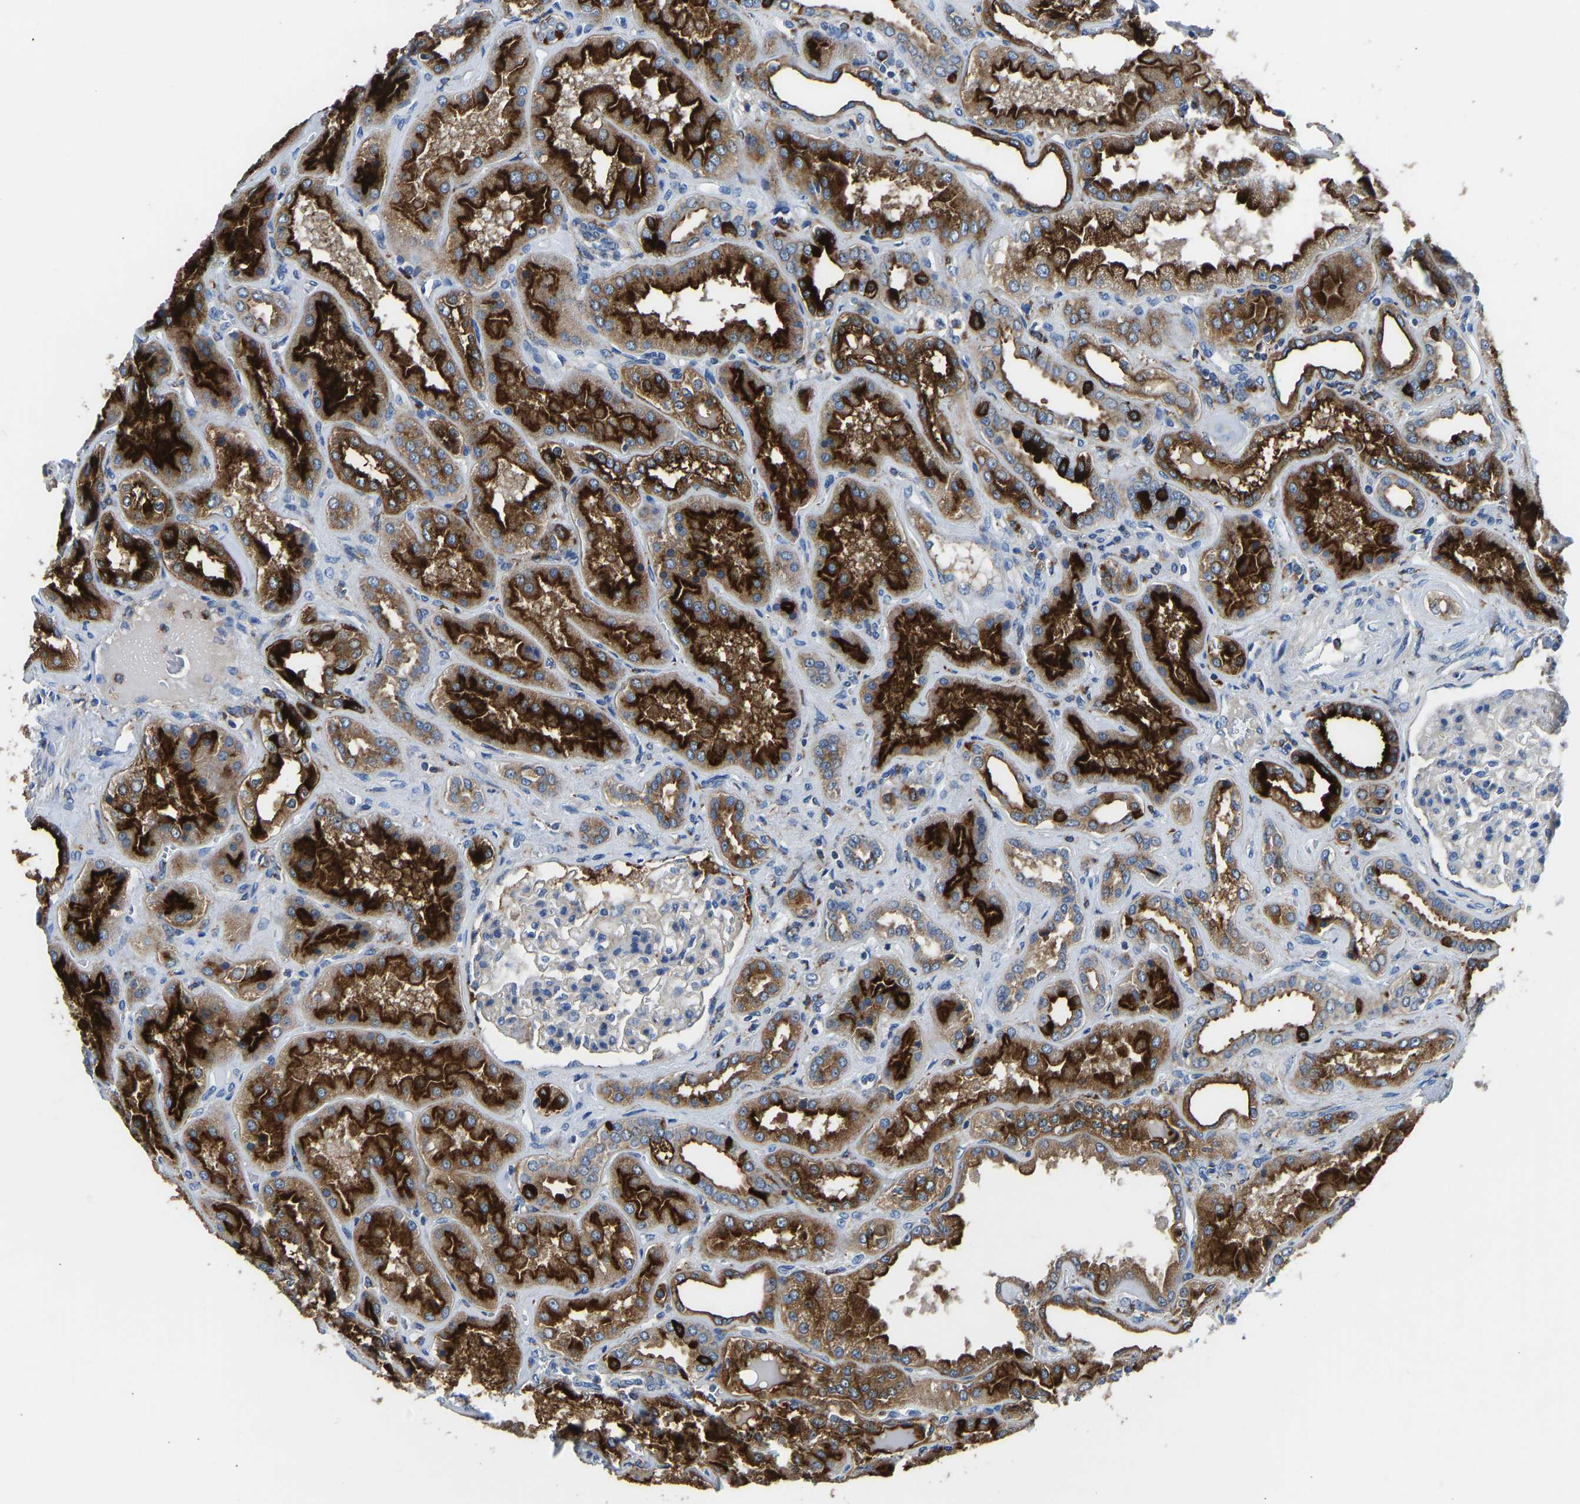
{"staining": {"intensity": "negative", "quantity": "none", "location": "none"}, "tissue": "kidney", "cell_type": "Cells in glomeruli", "image_type": "normal", "snomed": [{"axis": "morphology", "description": "Normal tissue, NOS"}, {"axis": "topography", "description": "Kidney"}], "caption": "Immunohistochemistry (IHC) photomicrograph of normal kidney: human kidney stained with DAB reveals no significant protein expression in cells in glomeruli.", "gene": "ATP6V1E1", "patient": {"sex": "female", "age": 56}}